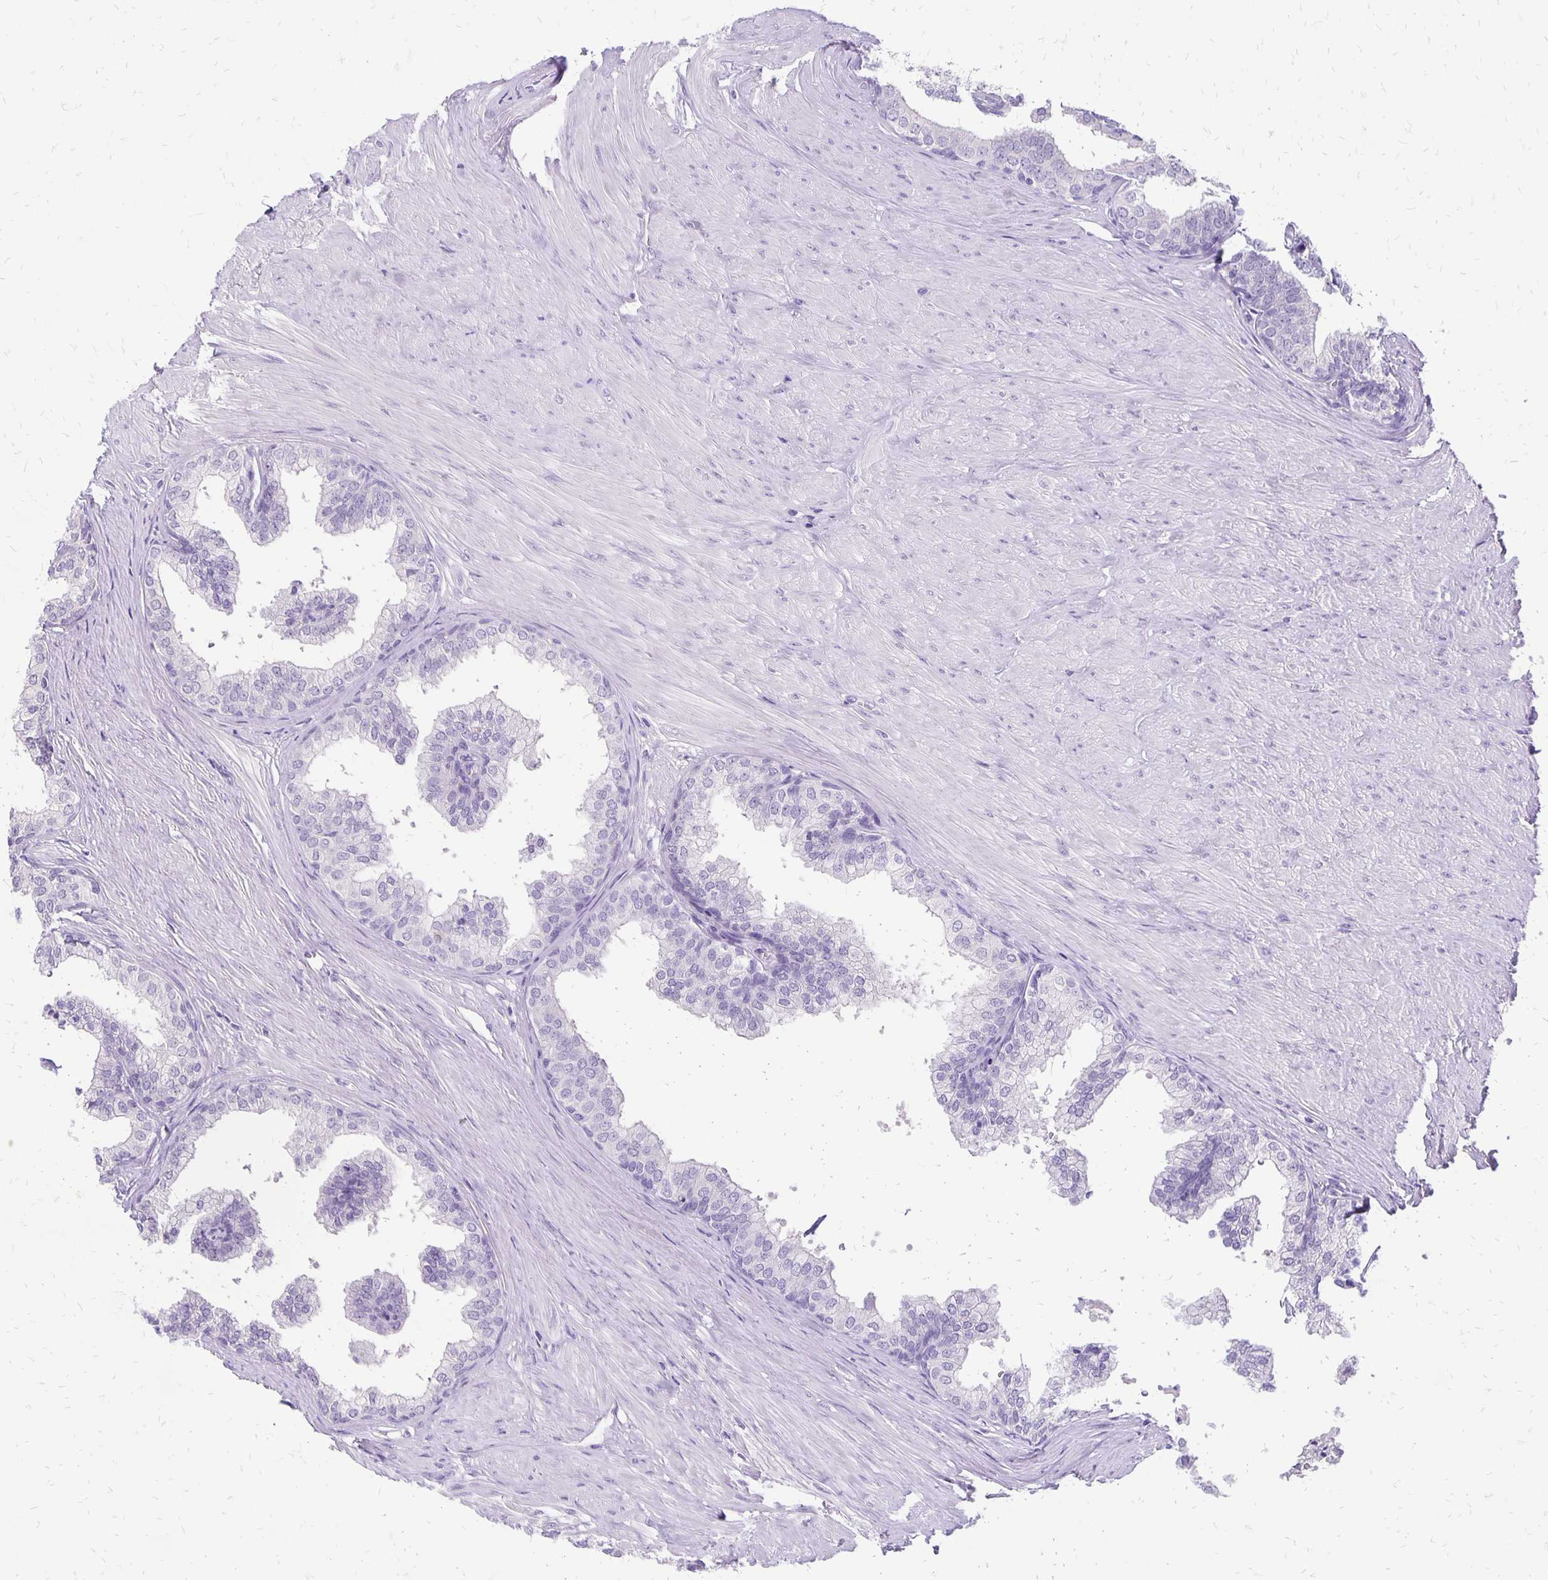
{"staining": {"intensity": "negative", "quantity": "none", "location": "none"}, "tissue": "prostate", "cell_type": "Glandular cells", "image_type": "normal", "snomed": [{"axis": "morphology", "description": "Normal tissue, NOS"}, {"axis": "topography", "description": "Prostate"}, {"axis": "topography", "description": "Peripheral nerve tissue"}], "caption": "Immunohistochemistry of normal prostate exhibits no expression in glandular cells.", "gene": "ANKRD45", "patient": {"sex": "male", "age": 55}}